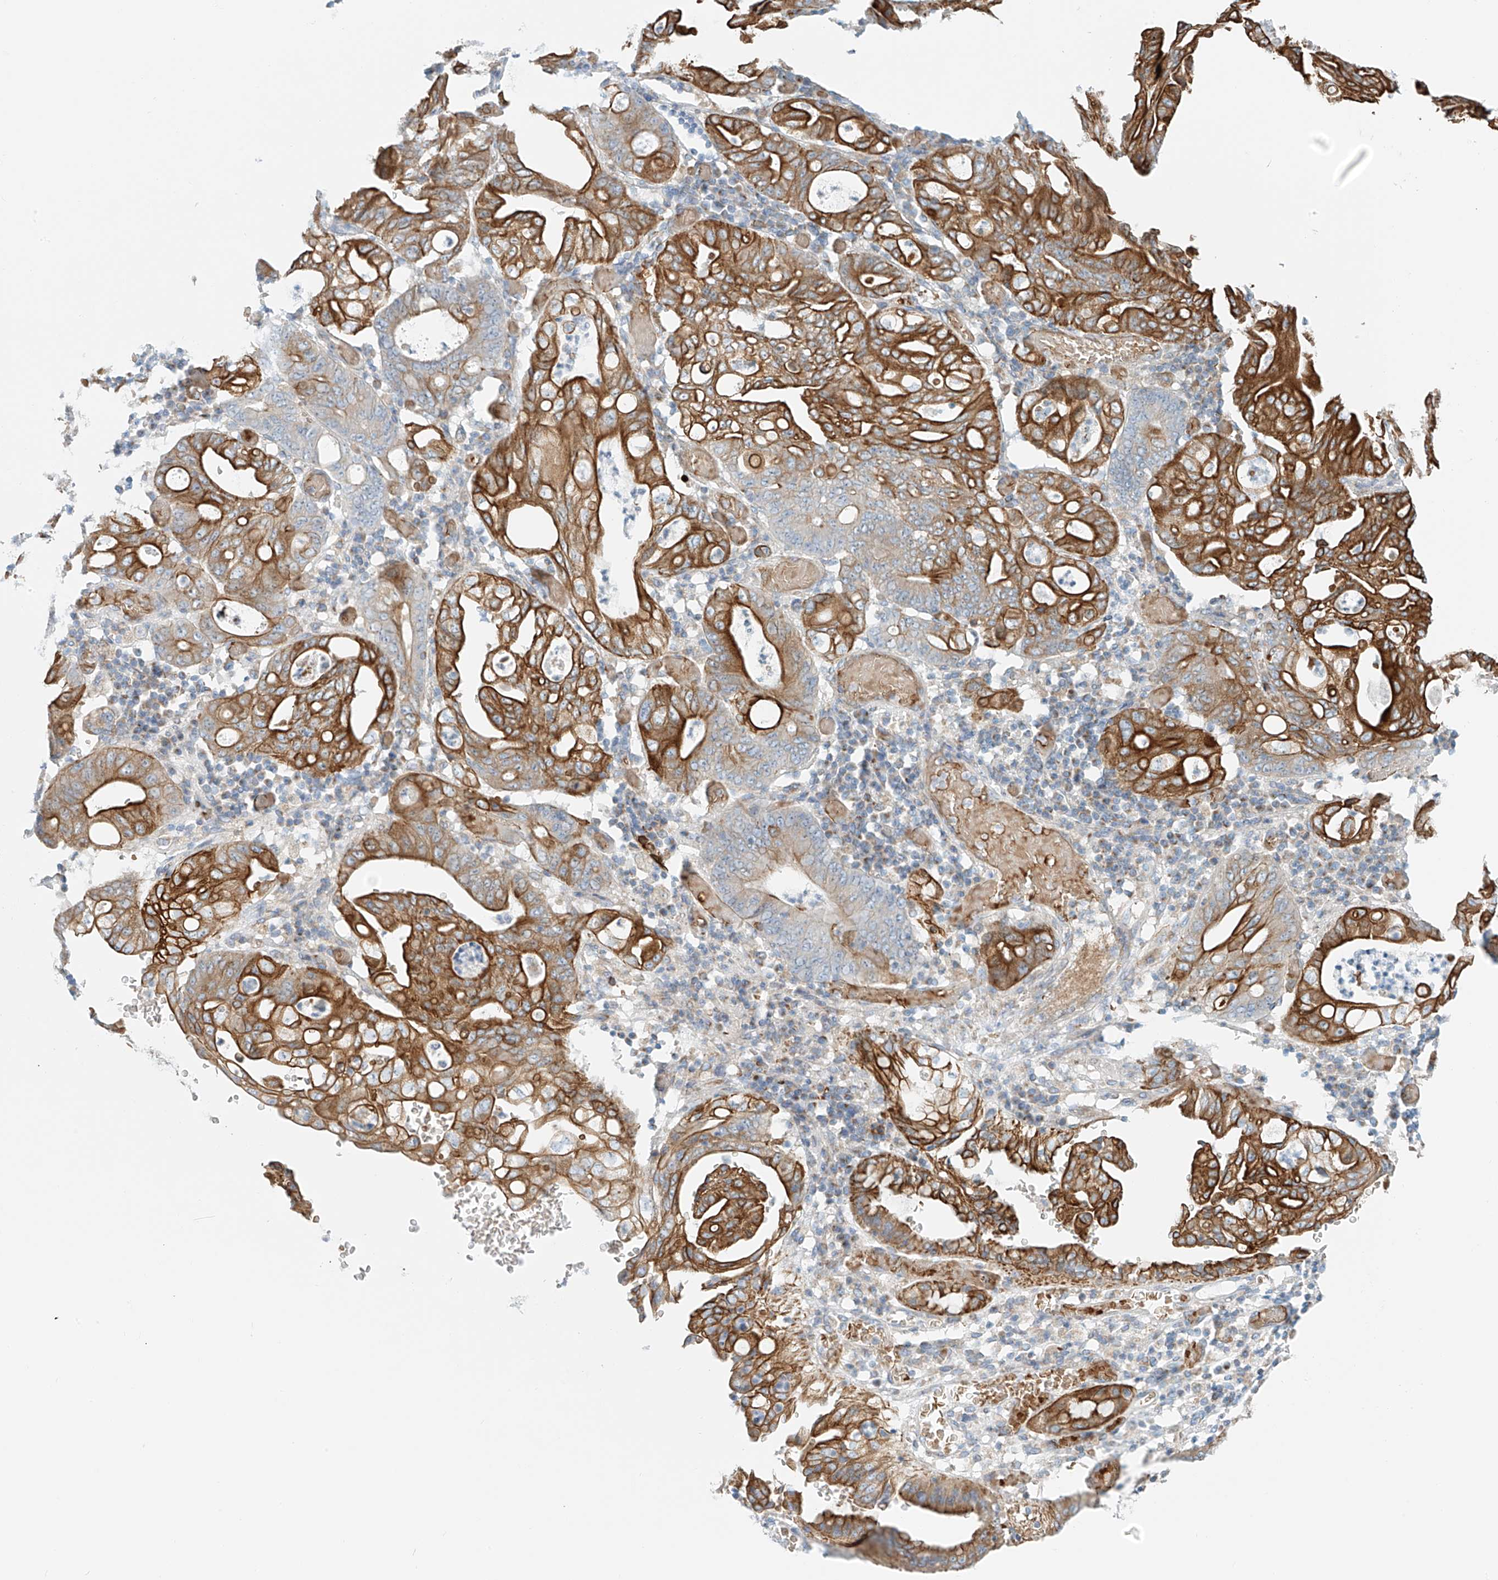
{"staining": {"intensity": "strong", "quantity": ">75%", "location": "cytoplasmic/membranous"}, "tissue": "stomach cancer", "cell_type": "Tumor cells", "image_type": "cancer", "snomed": [{"axis": "morphology", "description": "Adenocarcinoma, NOS"}, {"axis": "topography", "description": "Stomach"}], "caption": "Tumor cells display strong cytoplasmic/membranous staining in about >75% of cells in stomach adenocarcinoma. The protein is shown in brown color, while the nuclei are stained blue.", "gene": "EIPR1", "patient": {"sex": "female", "age": 73}}